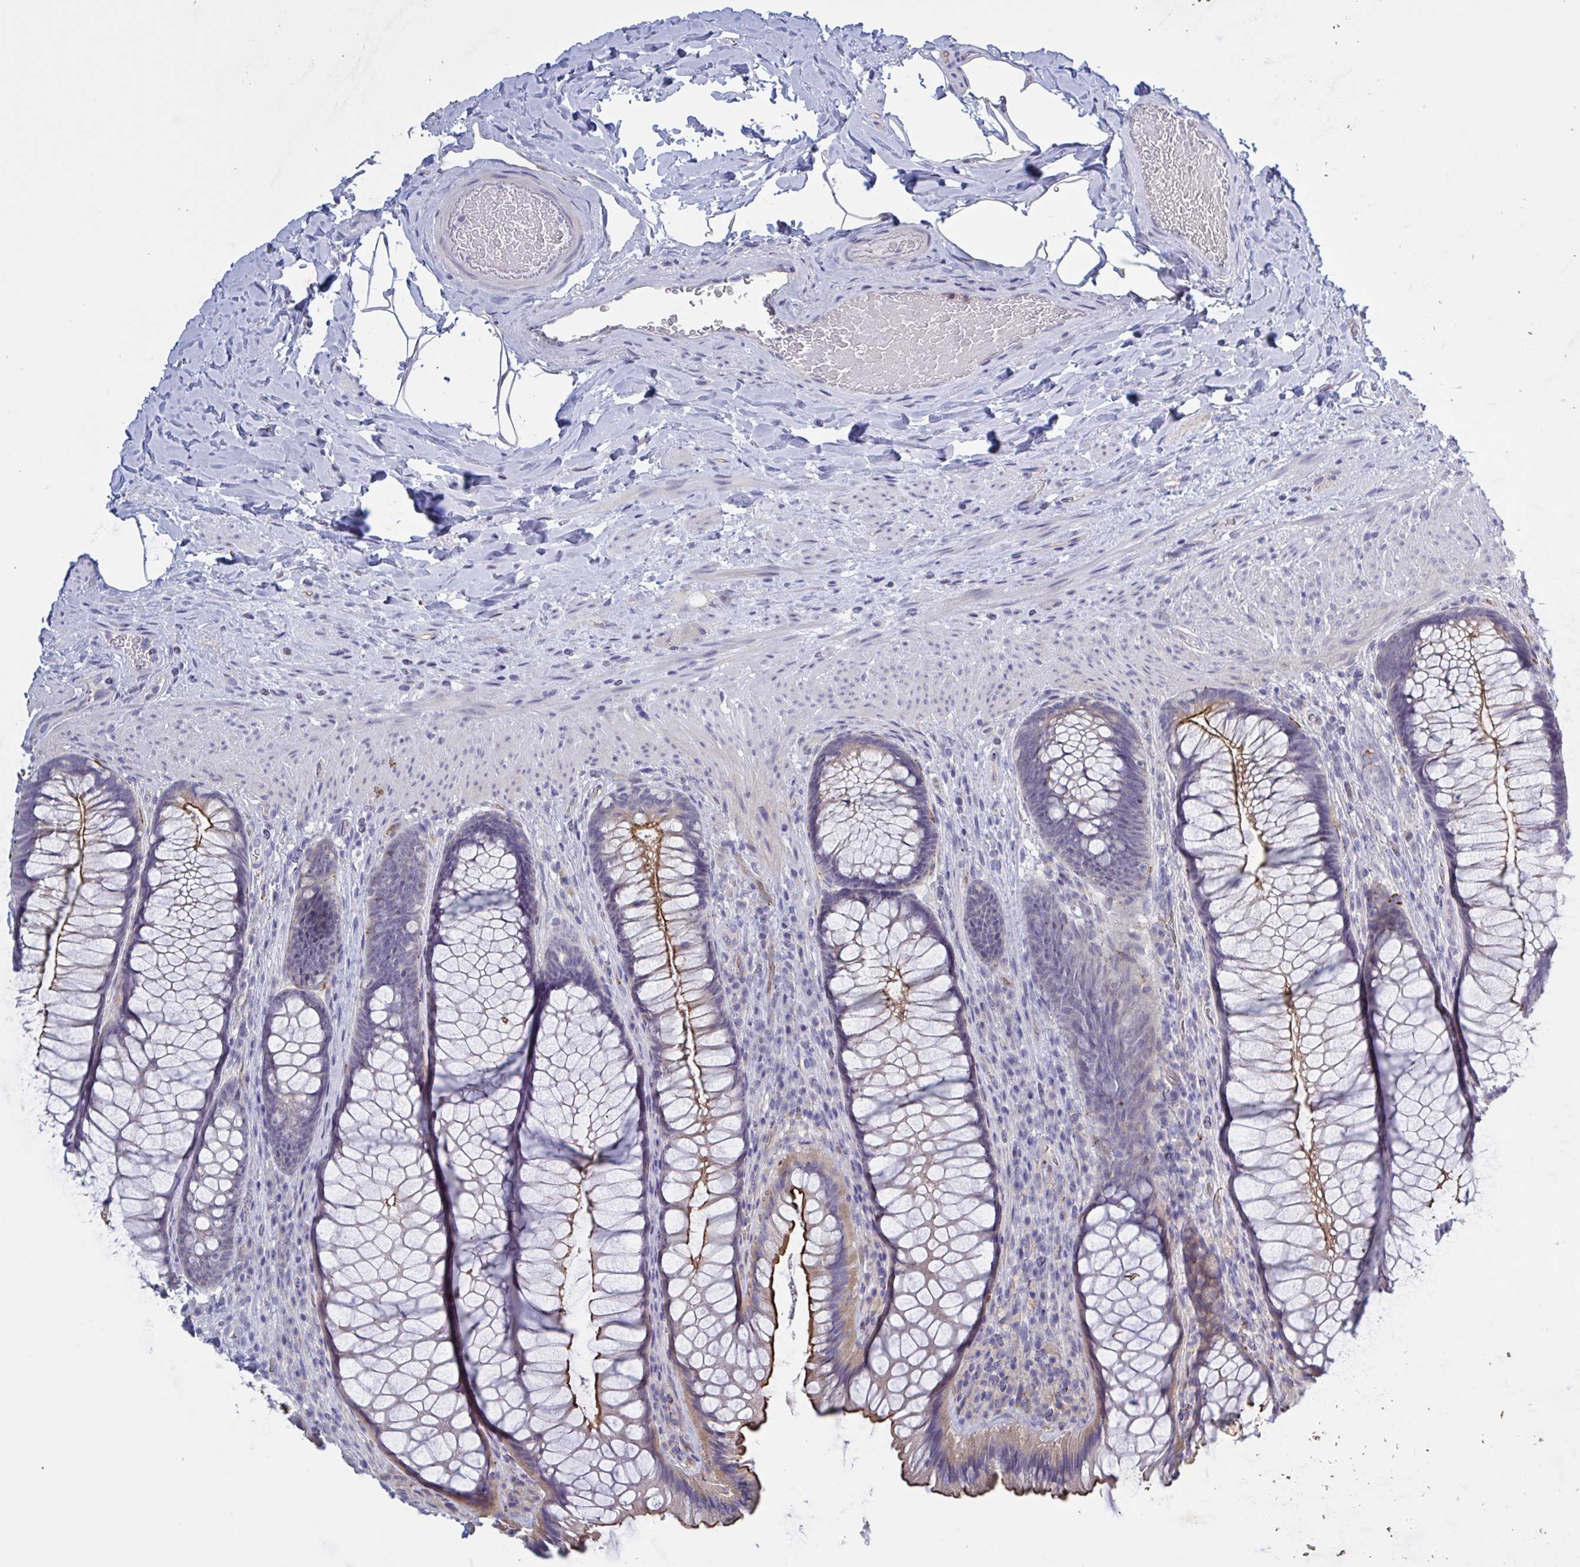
{"staining": {"intensity": "strong", "quantity": "25%-75%", "location": "cytoplasmic/membranous"}, "tissue": "rectum", "cell_type": "Glandular cells", "image_type": "normal", "snomed": [{"axis": "morphology", "description": "Normal tissue, NOS"}, {"axis": "topography", "description": "Rectum"}], "caption": "Immunohistochemistry (IHC) image of unremarkable human rectum stained for a protein (brown), which reveals high levels of strong cytoplasmic/membranous positivity in about 25%-75% of glandular cells.", "gene": "ST14", "patient": {"sex": "male", "age": 53}}